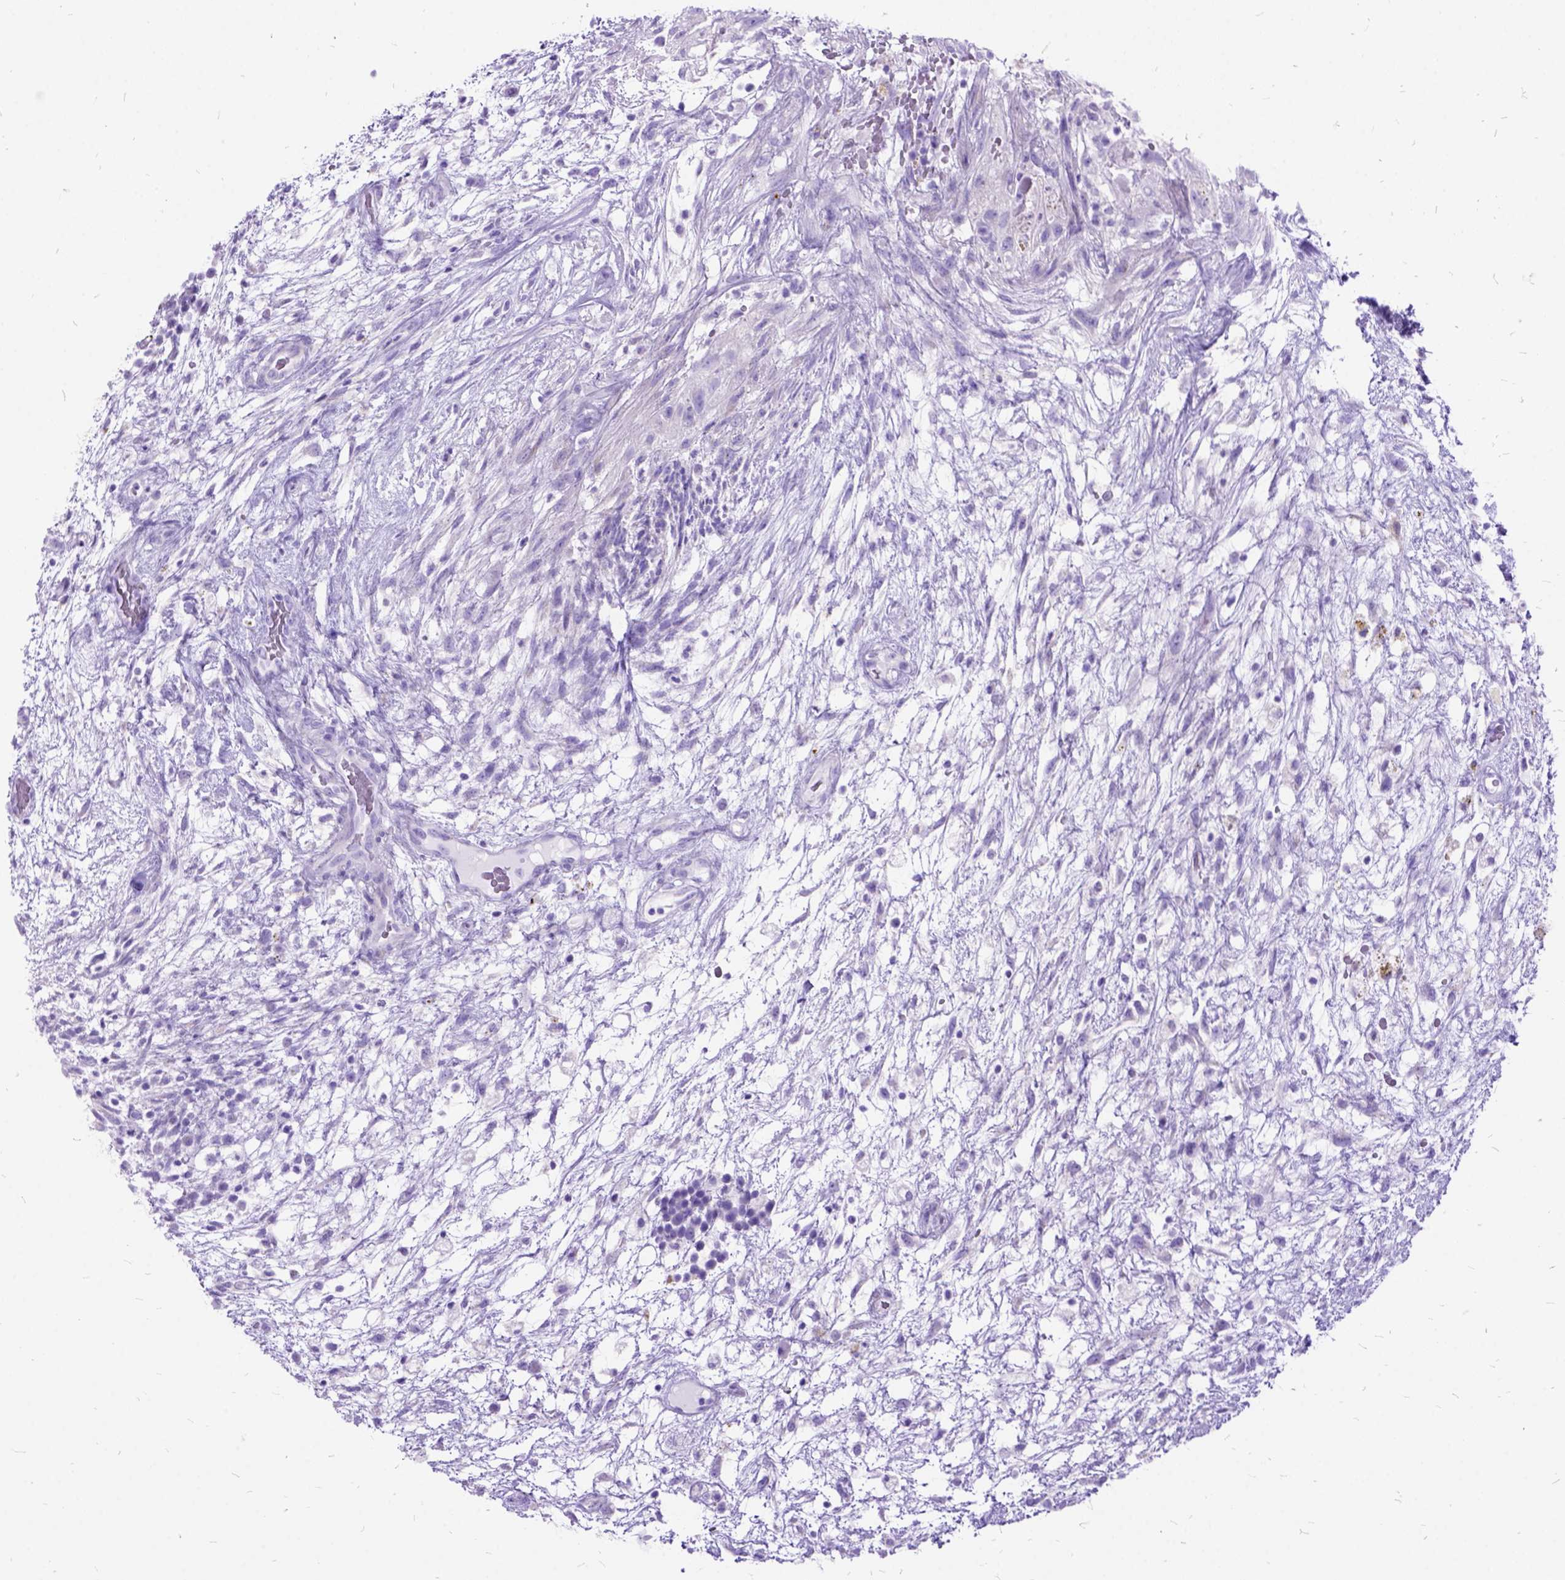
{"staining": {"intensity": "negative", "quantity": "none", "location": "none"}, "tissue": "testis cancer", "cell_type": "Tumor cells", "image_type": "cancer", "snomed": [{"axis": "morphology", "description": "Normal tissue, NOS"}, {"axis": "morphology", "description": "Carcinoma, Embryonal, NOS"}, {"axis": "topography", "description": "Testis"}], "caption": "Tumor cells are negative for protein expression in human embryonal carcinoma (testis).", "gene": "DNAH2", "patient": {"sex": "male", "age": 32}}